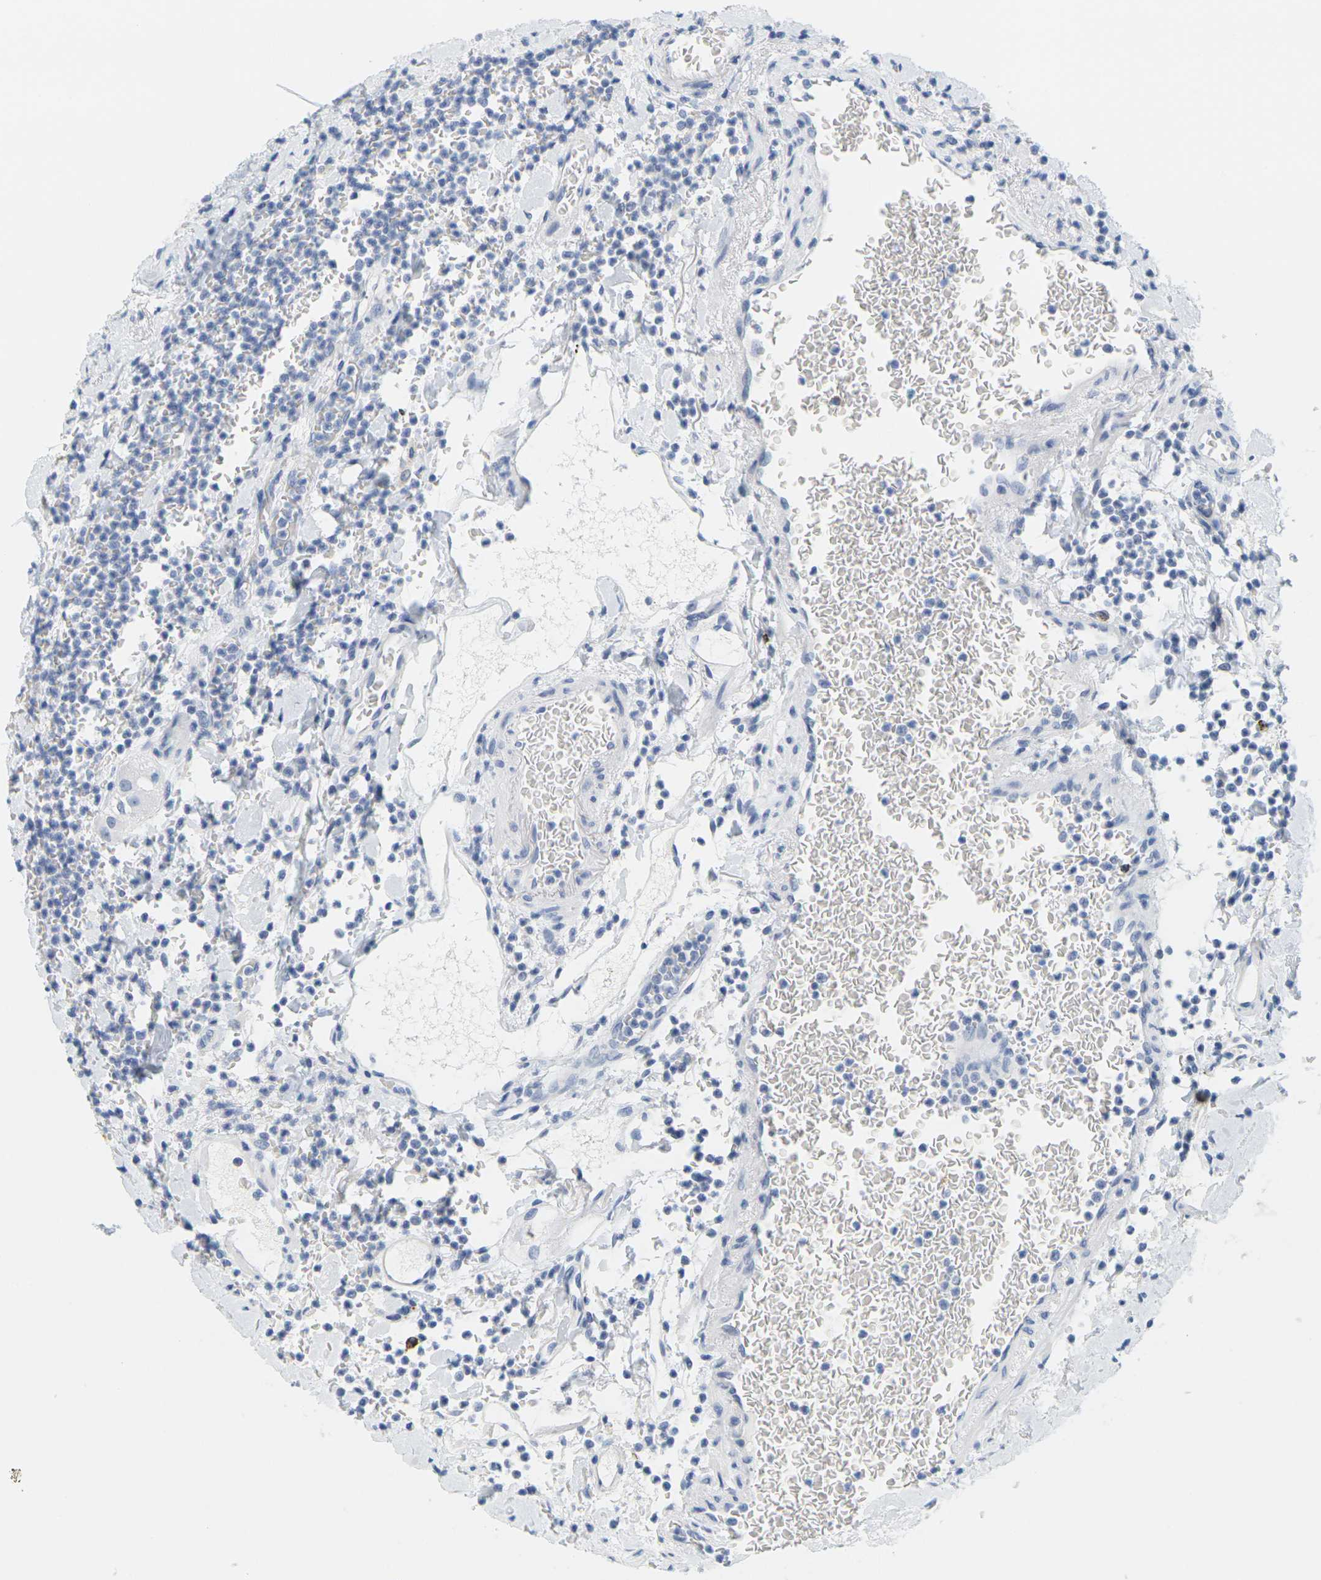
{"staining": {"intensity": "weak", "quantity": "<25%", "location": "cytoplasmic/membranous"}, "tissue": "stomach", "cell_type": "Glandular cells", "image_type": "normal", "snomed": [{"axis": "morphology", "description": "Normal tissue, NOS"}, {"axis": "topography", "description": "Stomach, upper"}], "caption": "DAB immunohistochemical staining of unremarkable stomach reveals no significant expression in glandular cells. (DAB immunohistochemistry, high magnification).", "gene": "HLA", "patient": {"sex": "male", "age": 68}}